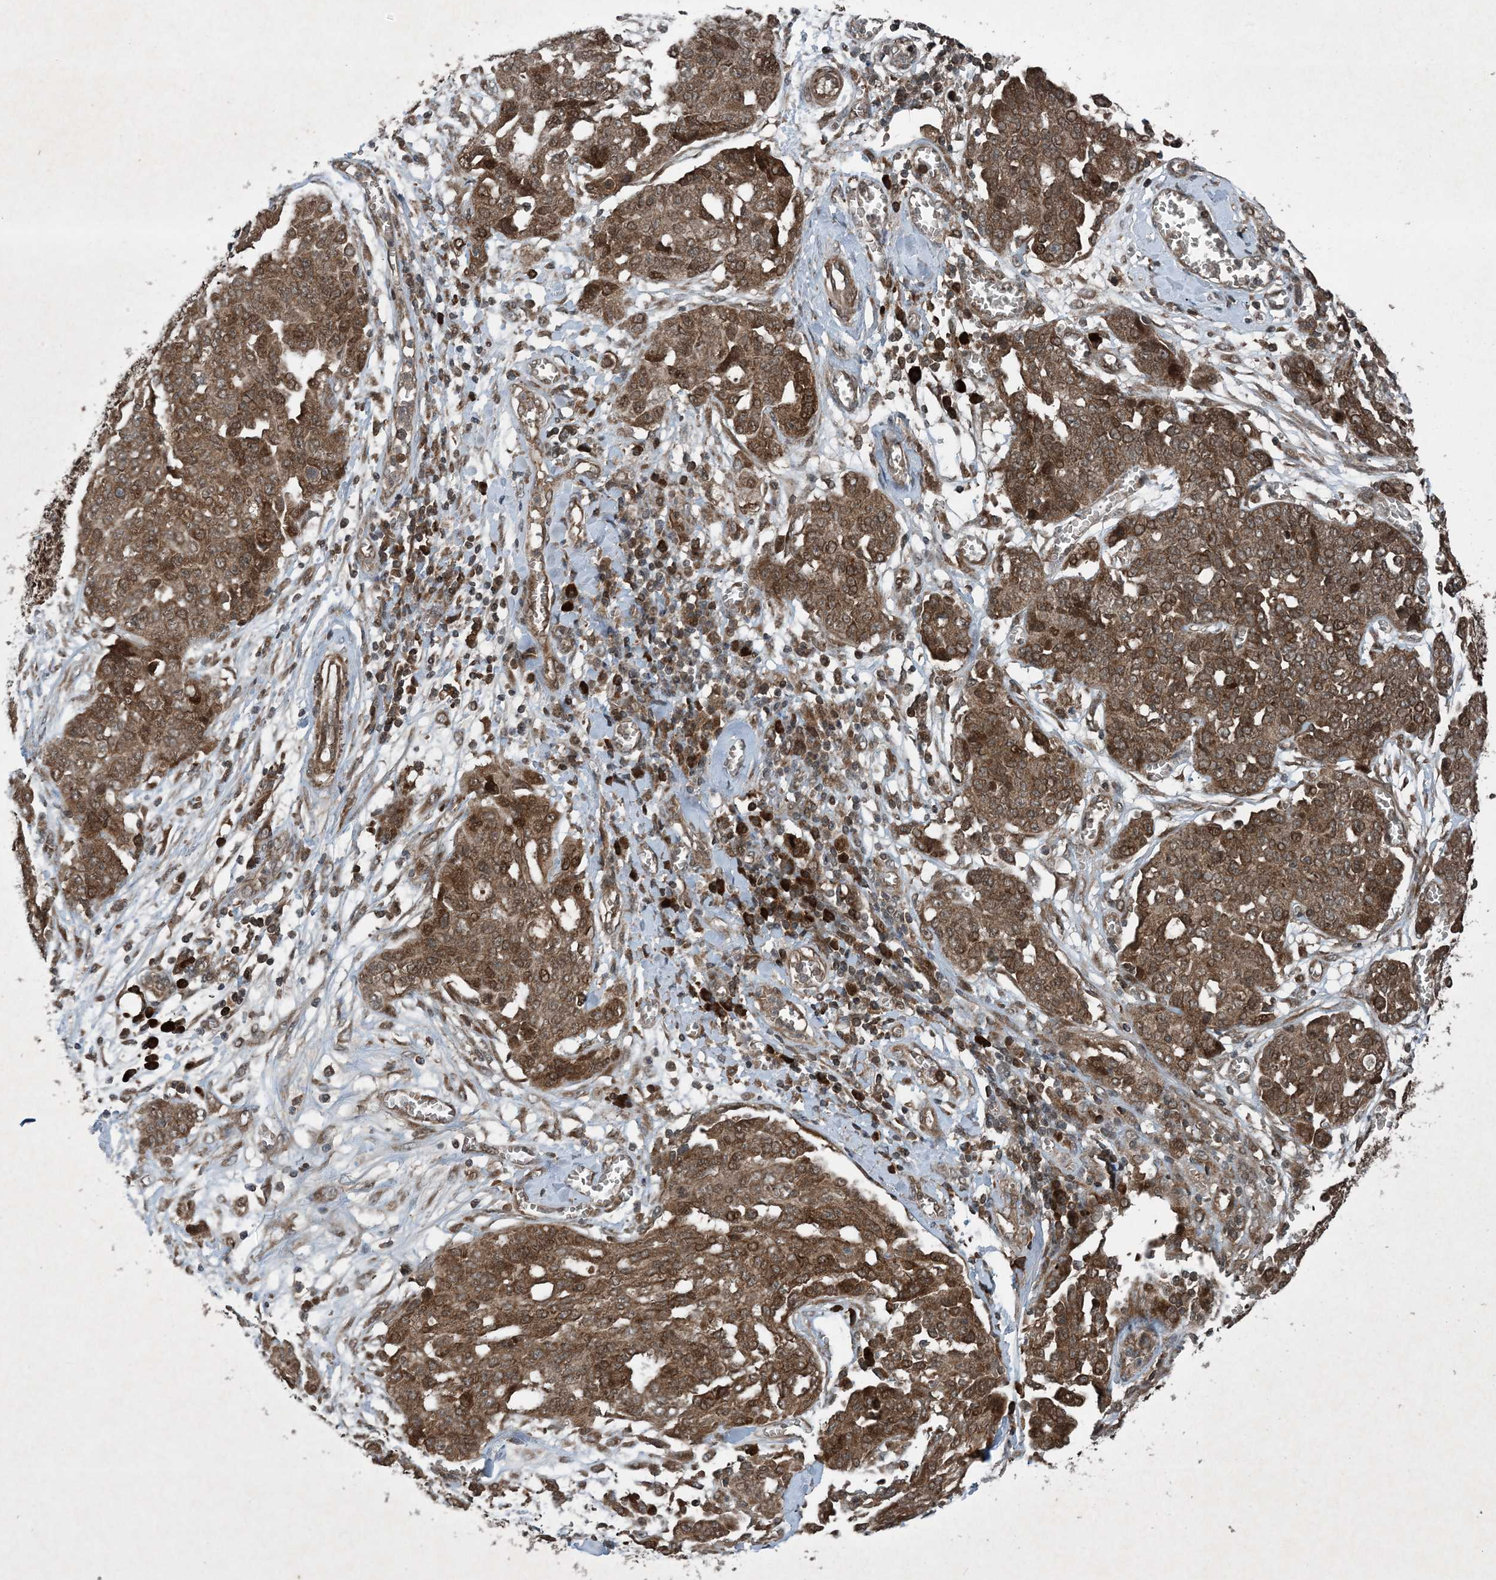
{"staining": {"intensity": "strong", "quantity": ">75%", "location": "cytoplasmic/membranous"}, "tissue": "ovarian cancer", "cell_type": "Tumor cells", "image_type": "cancer", "snomed": [{"axis": "morphology", "description": "Cystadenocarcinoma, serous, NOS"}, {"axis": "topography", "description": "Soft tissue"}, {"axis": "topography", "description": "Ovary"}], "caption": "The image demonstrates immunohistochemical staining of ovarian serous cystadenocarcinoma. There is strong cytoplasmic/membranous staining is present in about >75% of tumor cells.", "gene": "GNG5", "patient": {"sex": "female", "age": 57}}